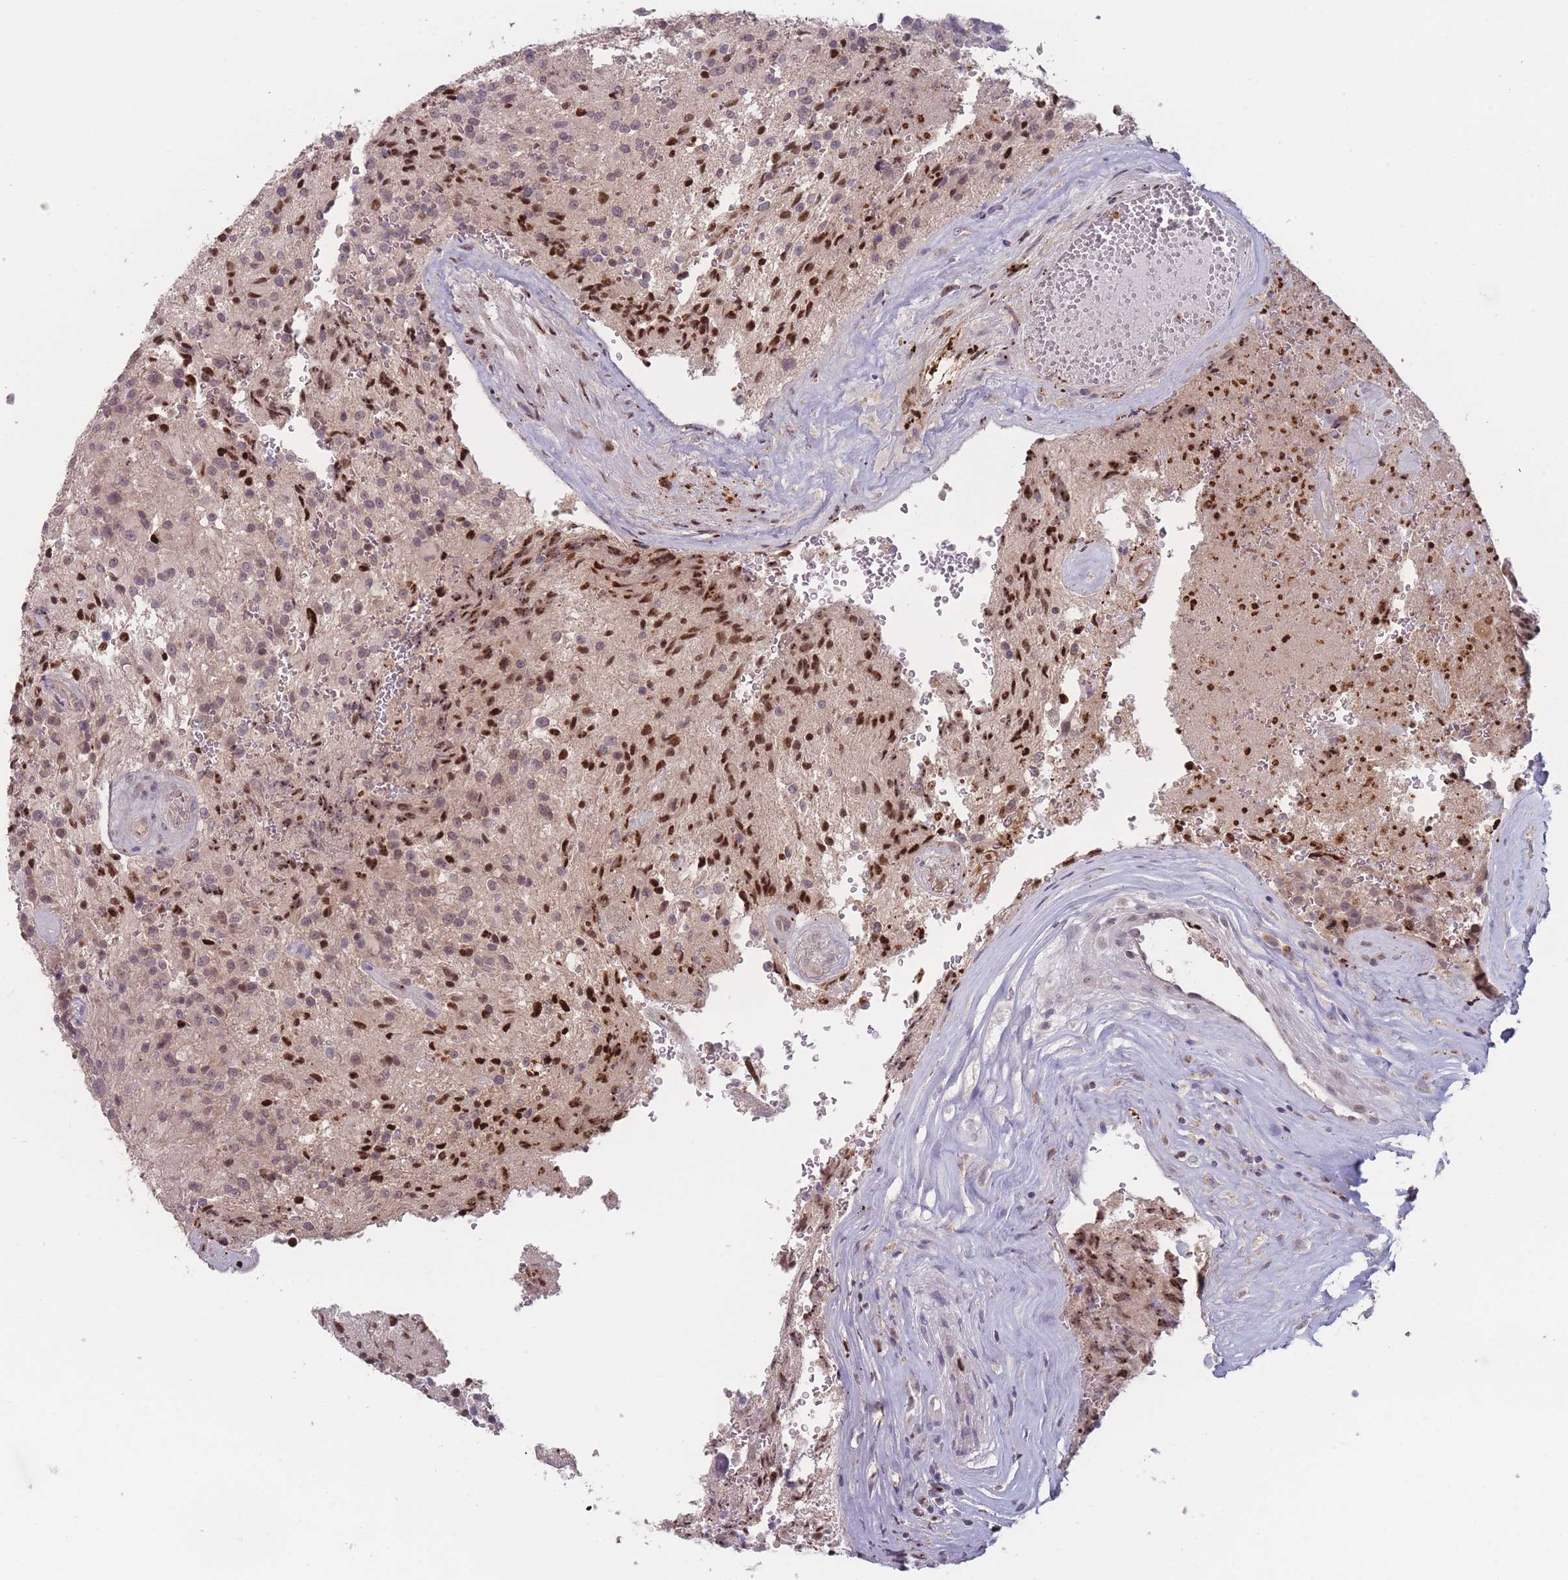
{"staining": {"intensity": "moderate", "quantity": "25%-75%", "location": "nuclear"}, "tissue": "glioma", "cell_type": "Tumor cells", "image_type": "cancer", "snomed": [{"axis": "morphology", "description": "Normal tissue, NOS"}, {"axis": "morphology", "description": "Glioma, malignant, High grade"}, {"axis": "topography", "description": "Cerebral cortex"}], "caption": "High-grade glioma (malignant) stained with DAB (3,3'-diaminobenzidine) immunohistochemistry (IHC) reveals medium levels of moderate nuclear positivity in about 25%-75% of tumor cells.", "gene": "TMEM232", "patient": {"sex": "male", "age": 56}}